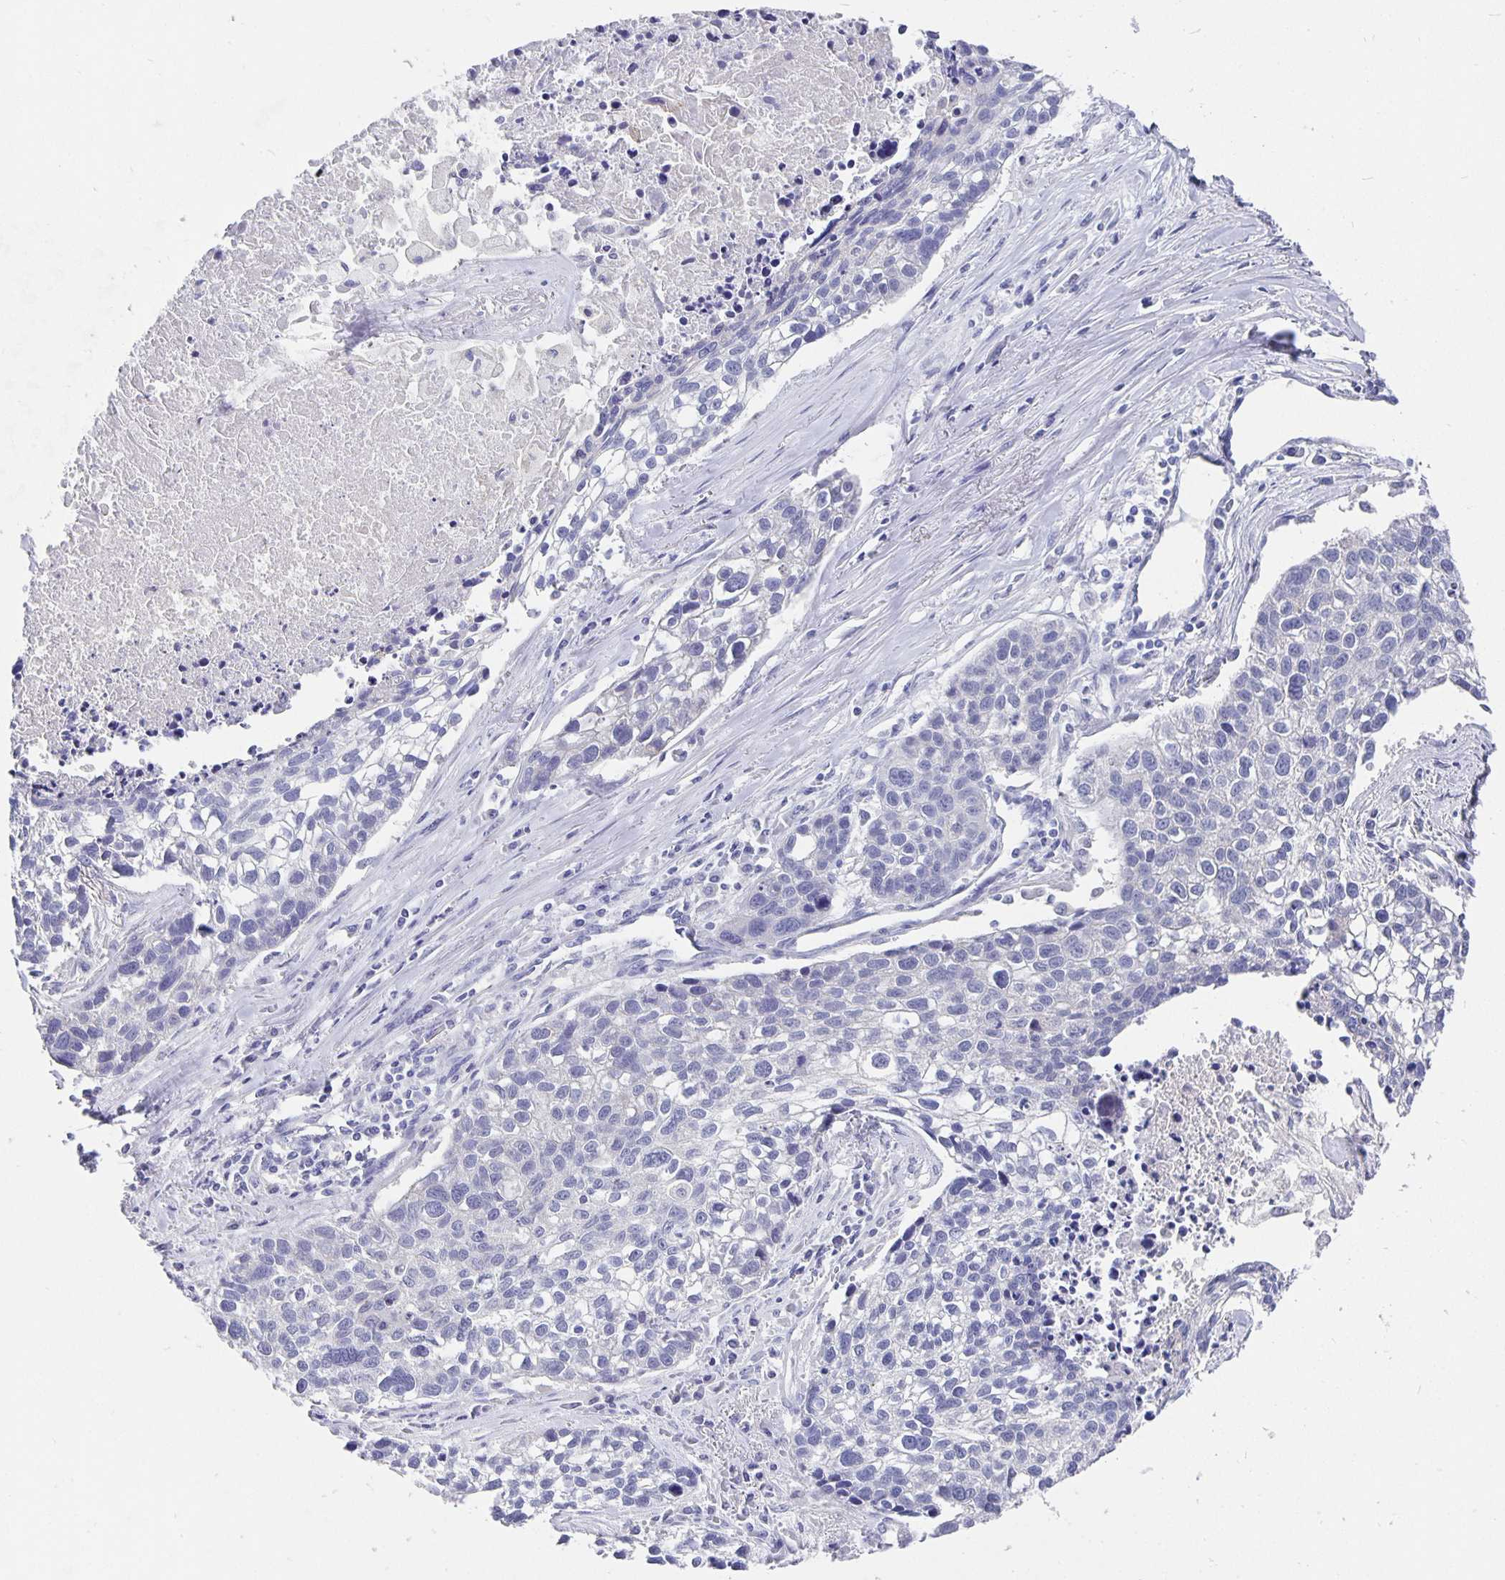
{"staining": {"intensity": "negative", "quantity": "none", "location": "none"}, "tissue": "lung cancer", "cell_type": "Tumor cells", "image_type": "cancer", "snomed": [{"axis": "morphology", "description": "Squamous cell carcinoma, NOS"}, {"axis": "topography", "description": "Lung"}], "caption": "Photomicrograph shows no significant protein positivity in tumor cells of squamous cell carcinoma (lung).", "gene": "CFAP74", "patient": {"sex": "male", "age": 74}}